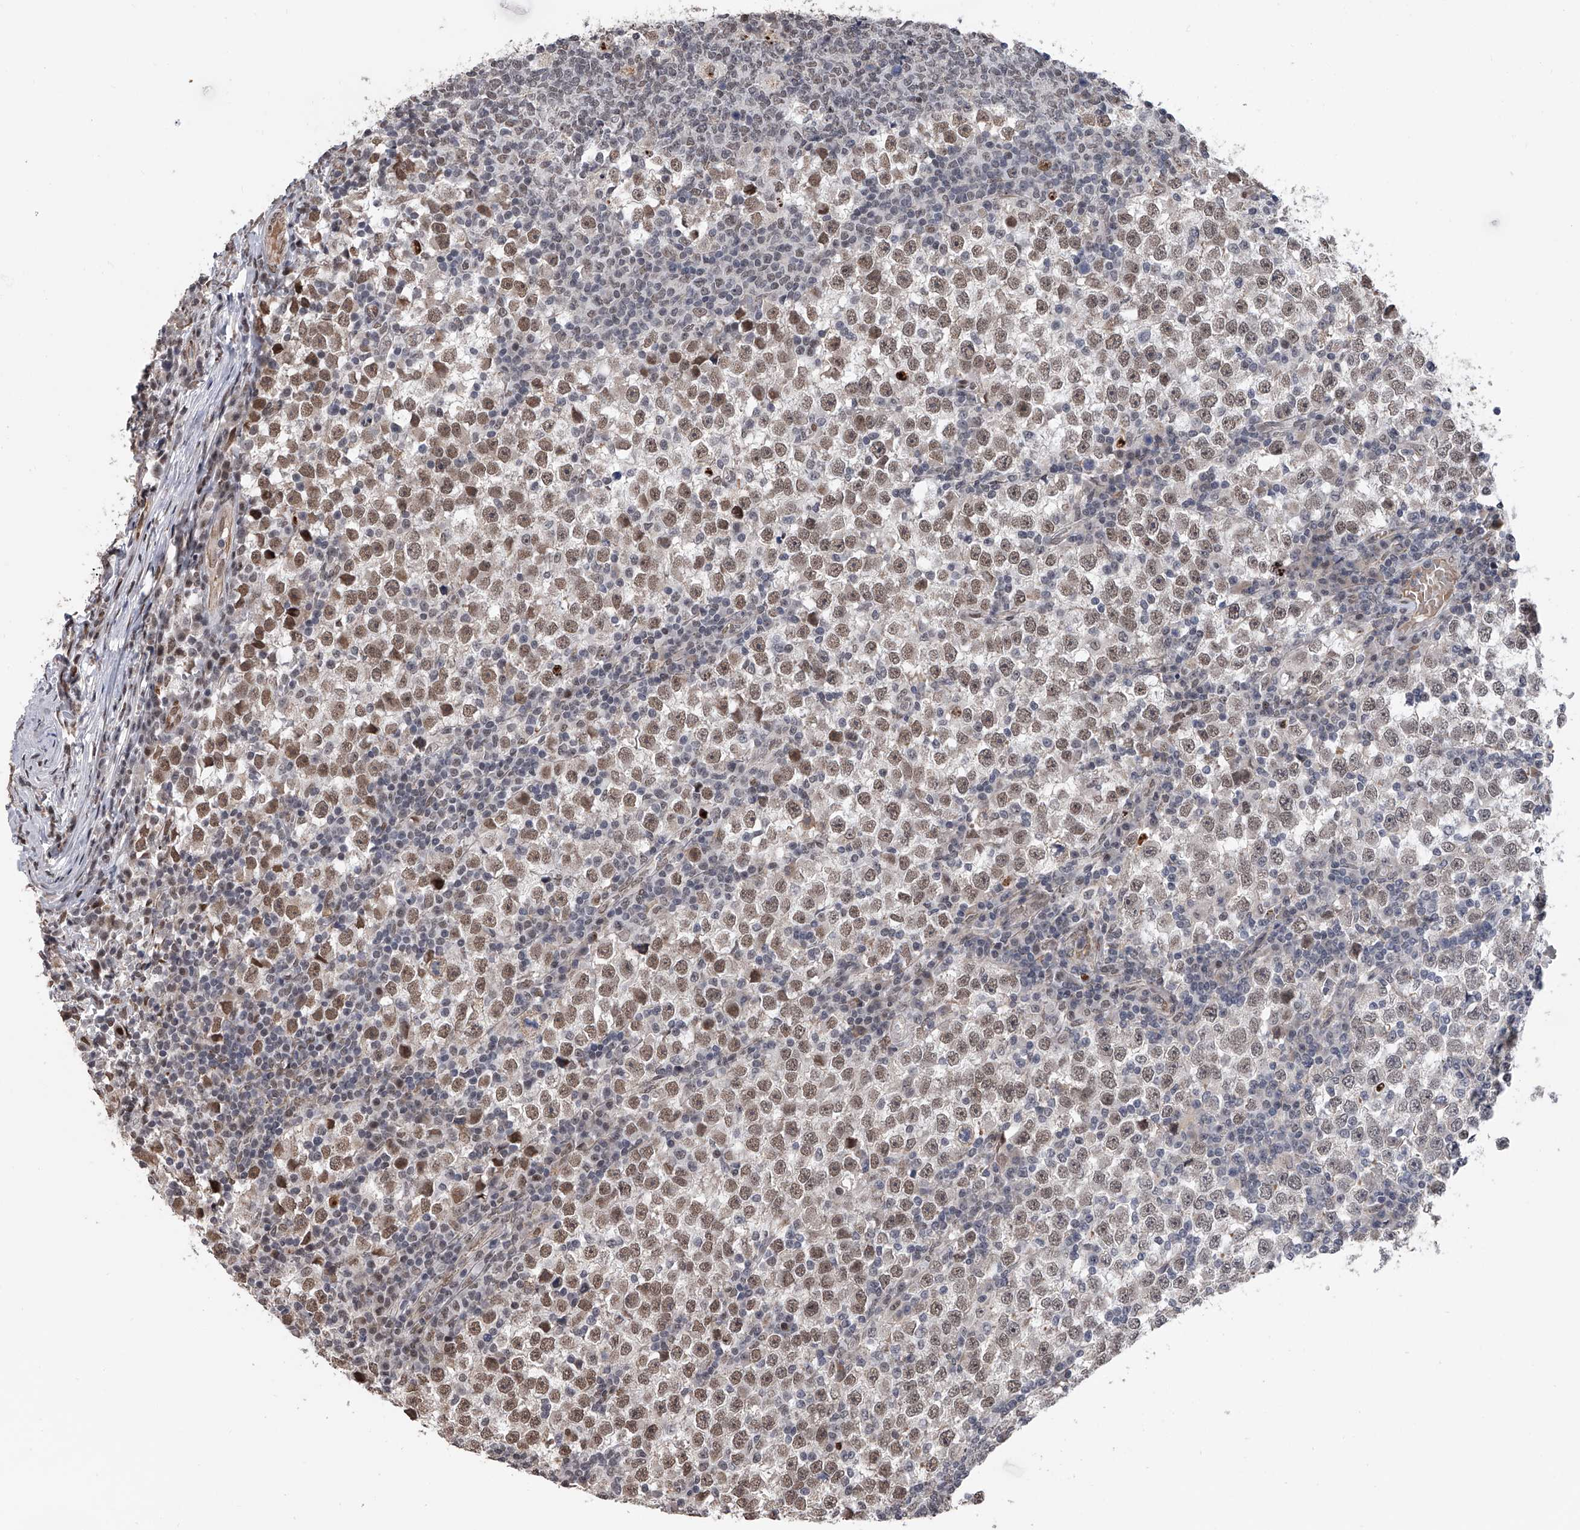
{"staining": {"intensity": "moderate", "quantity": "25%-75%", "location": "nuclear"}, "tissue": "testis cancer", "cell_type": "Tumor cells", "image_type": "cancer", "snomed": [{"axis": "morphology", "description": "Seminoma, NOS"}, {"axis": "topography", "description": "Testis"}], "caption": "Immunohistochemistry staining of testis cancer (seminoma), which shows medium levels of moderate nuclear positivity in approximately 25%-75% of tumor cells indicating moderate nuclear protein staining. The staining was performed using DAB (brown) for protein detection and nuclei were counterstained in hematoxylin (blue).", "gene": "ZNF426", "patient": {"sex": "male", "age": 65}}